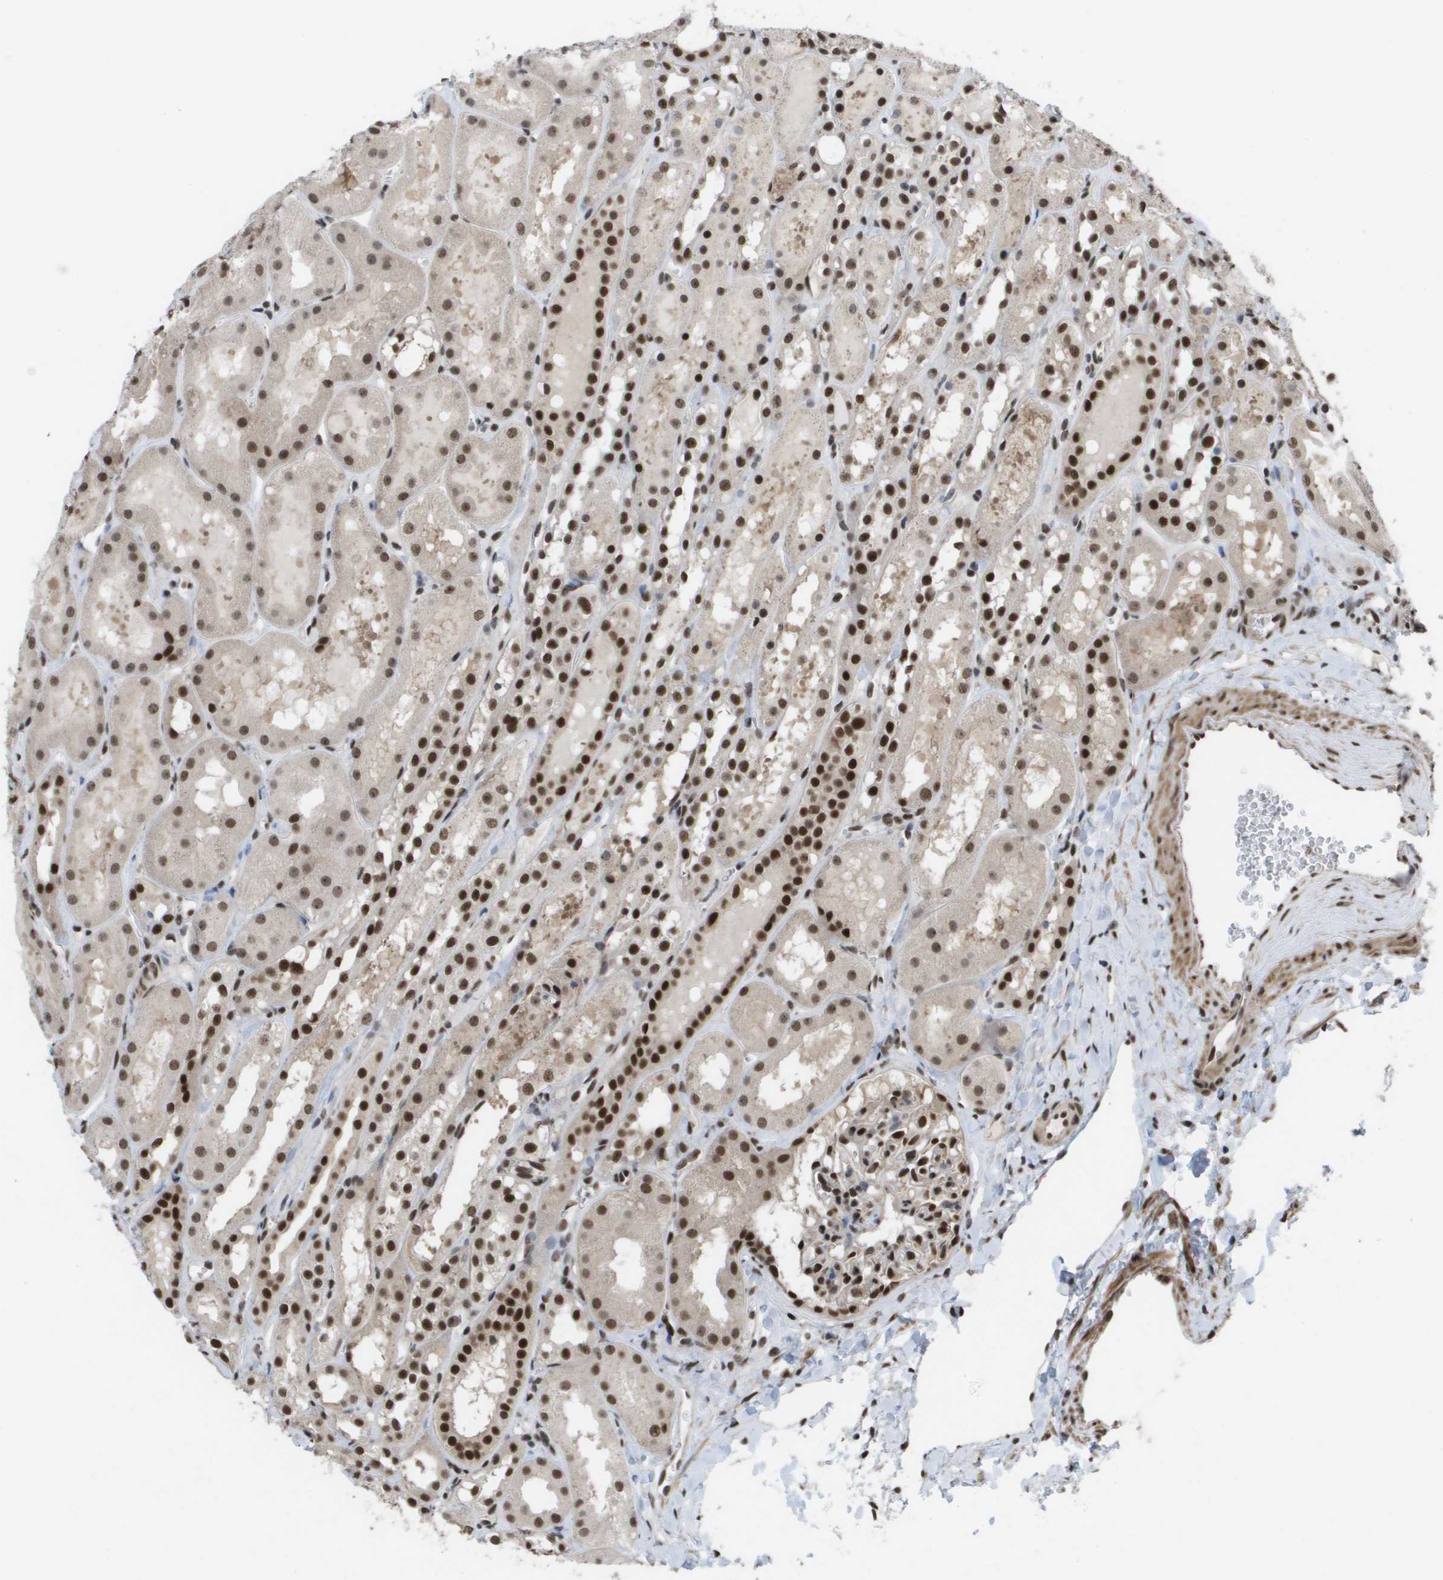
{"staining": {"intensity": "strong", "quantity": "25%-75%", "location": "nuclear"}, "tissue": "kidney", "cell_type": "Cells in glomeruli", "image_type": "normal", "snomed": [{"axis": "morphology", "description": "Normal tissue, NOS"}, {"axis": "topography", "description": "Kidney"}, {"axis": "topography", "description": "Urinary bladder"}], "caption": "Strong nuclear expression for a protein is present in about 25%-75% of cells in glomeruli of benign kidney using IHC.", "gene": "CDT1", "patient": {"sex": "male", "age": 16}}